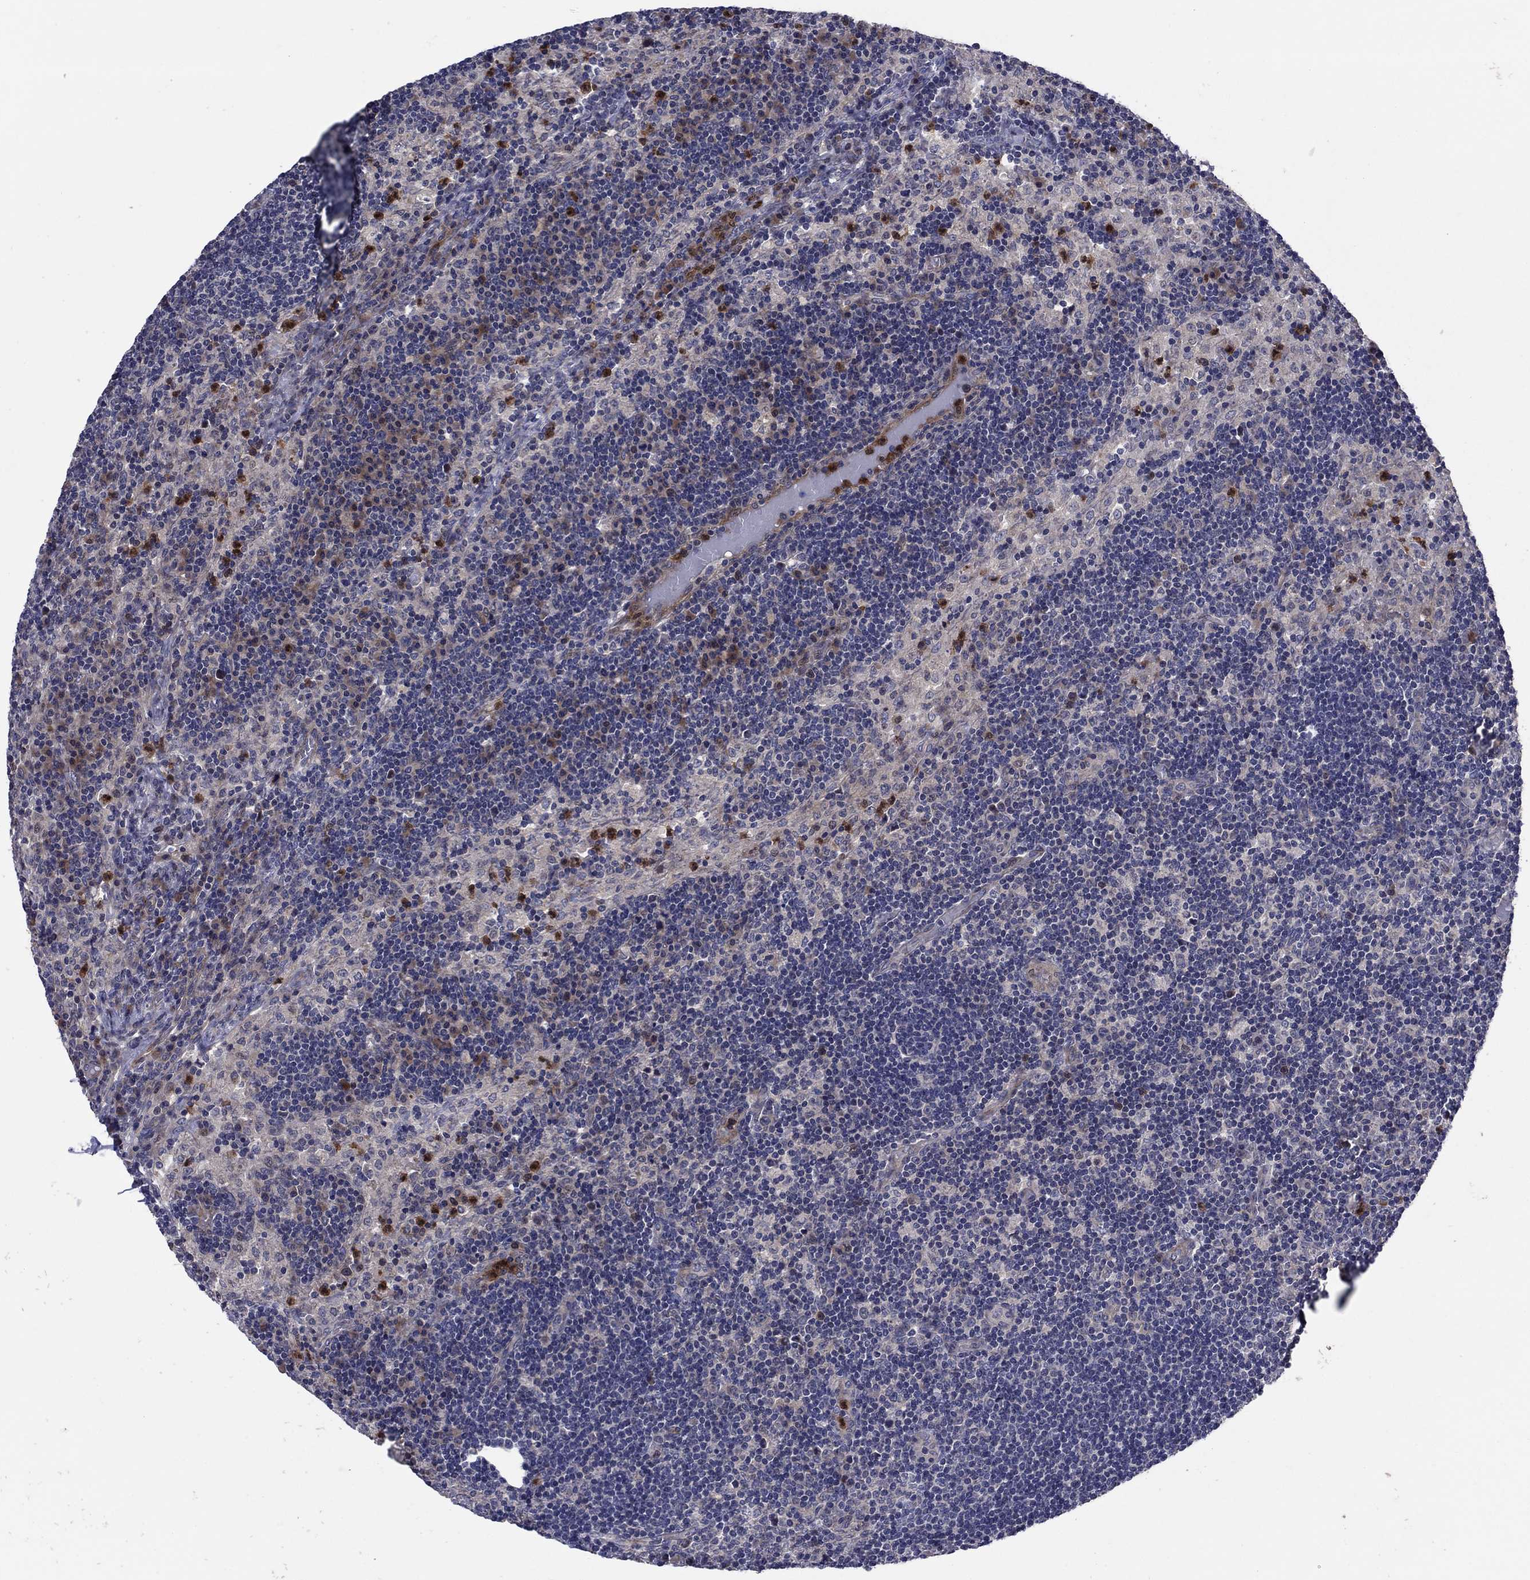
{"staining": {"intensity": "negative", "quantity": "none", "location": "none"}, "tissue": "lymph node", "cell_type": "Germinal center cells", "image_type": "normal", "snomed": [{"axis": "morphology", "description": "Normal tissue, NOS"}, {"axis": "topography", "description": "Lymph node"}], "caption": "Histopathology image shows no significant protein expression in germinal center cells of normal lymph node.", "gene": "MSRB1", "patient": {"sex": "male", "age": 63}}